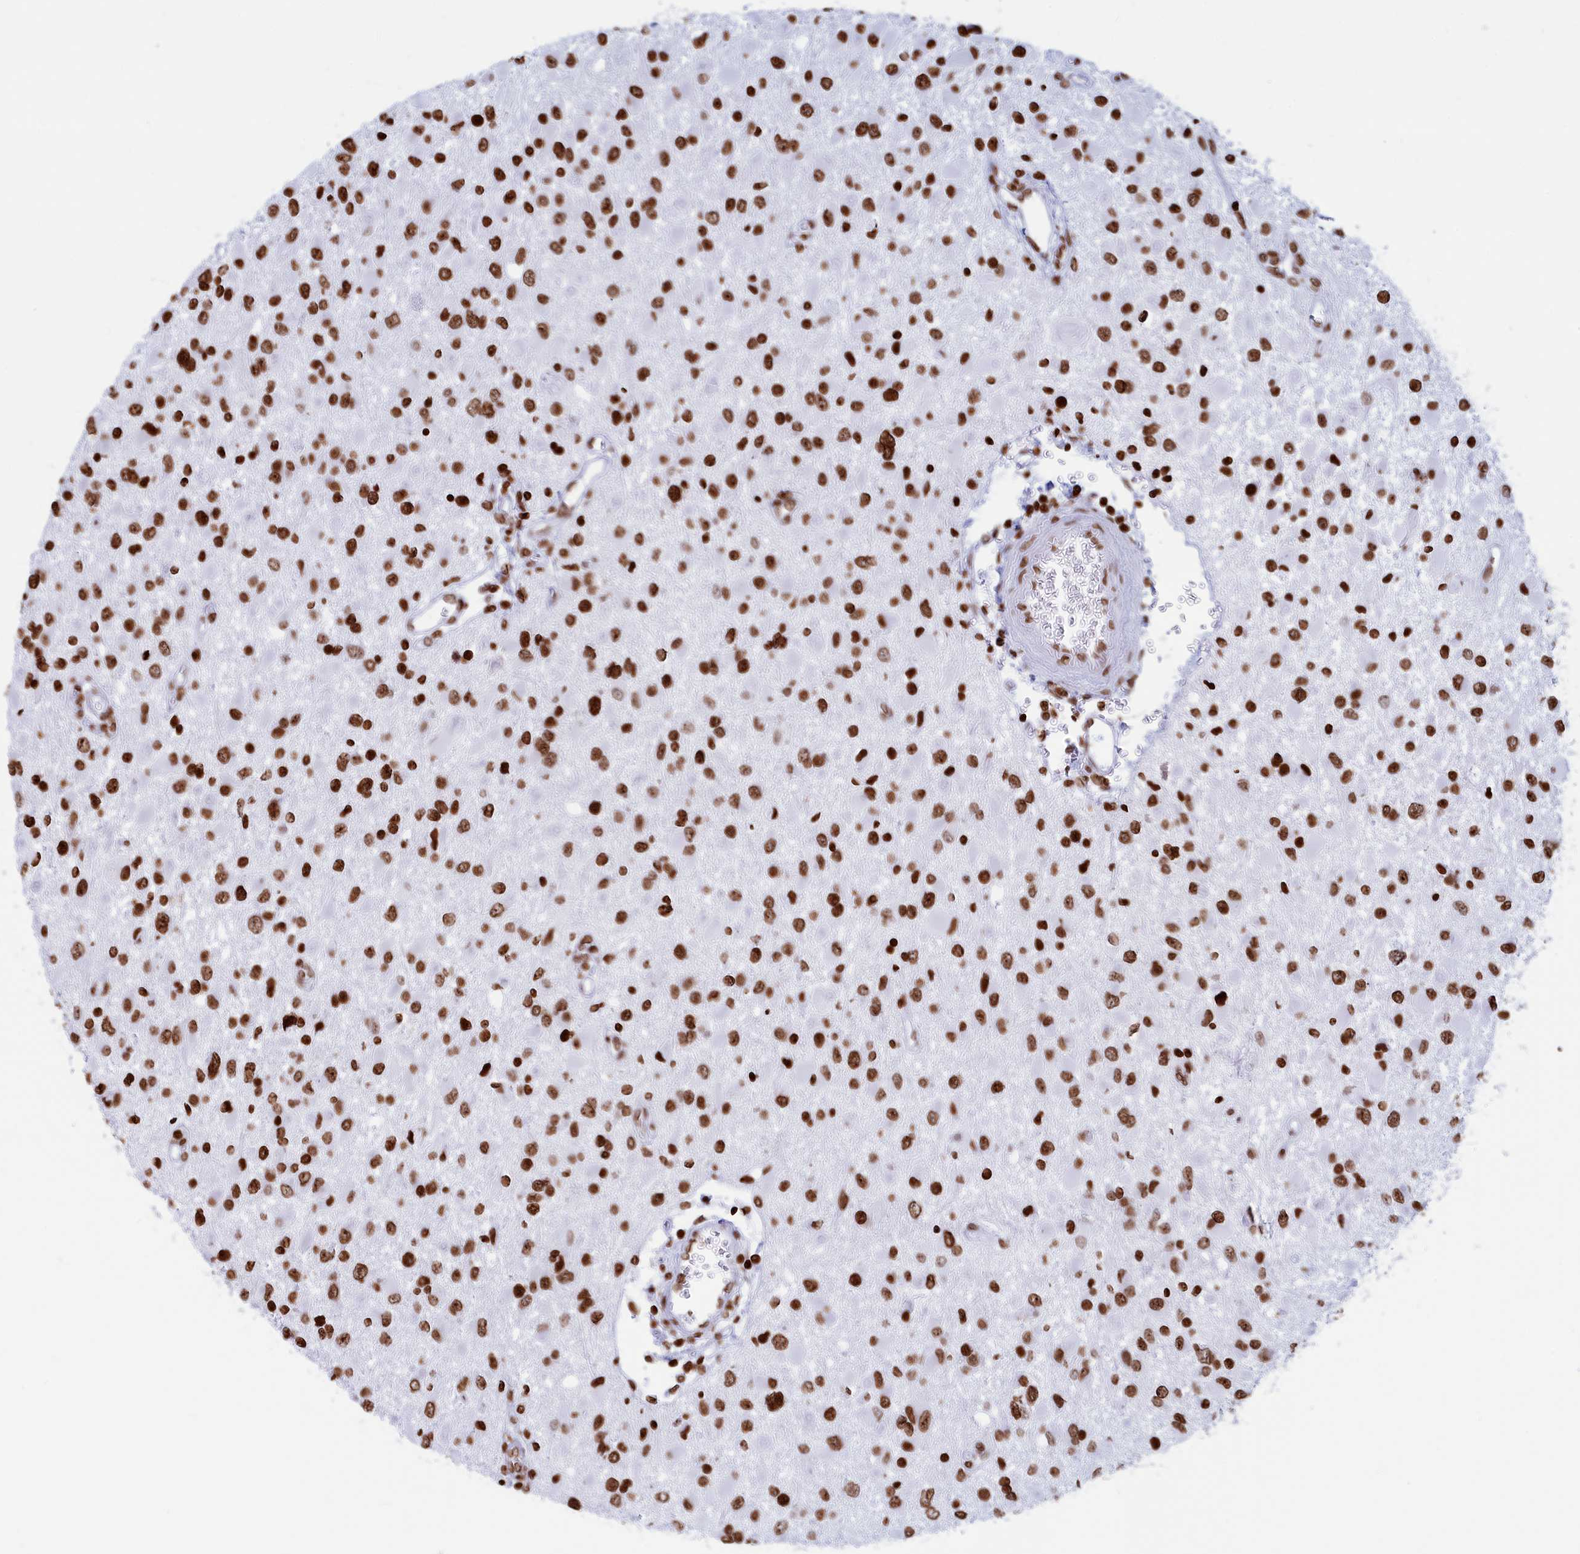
{"staining": {"intensity": "strong", "quantity": ">75%", "location": "nuclear"}, "tissue": "glioma", "cell_type": "Tumor cells", "image_type": "cancer", "snomed": [{"axis": "morphology", "description": "Glioma, malignant, High grade"}, {"axis": "topography", "description": "Brain"}], "caption": "High-power microscopy captured an IHC image of glioma, revealing strong nuclear positivity in approximately >75% of tumor cells.", "gene": "APOBEC3A", "patient": {"sex": "male", "age": 53}}